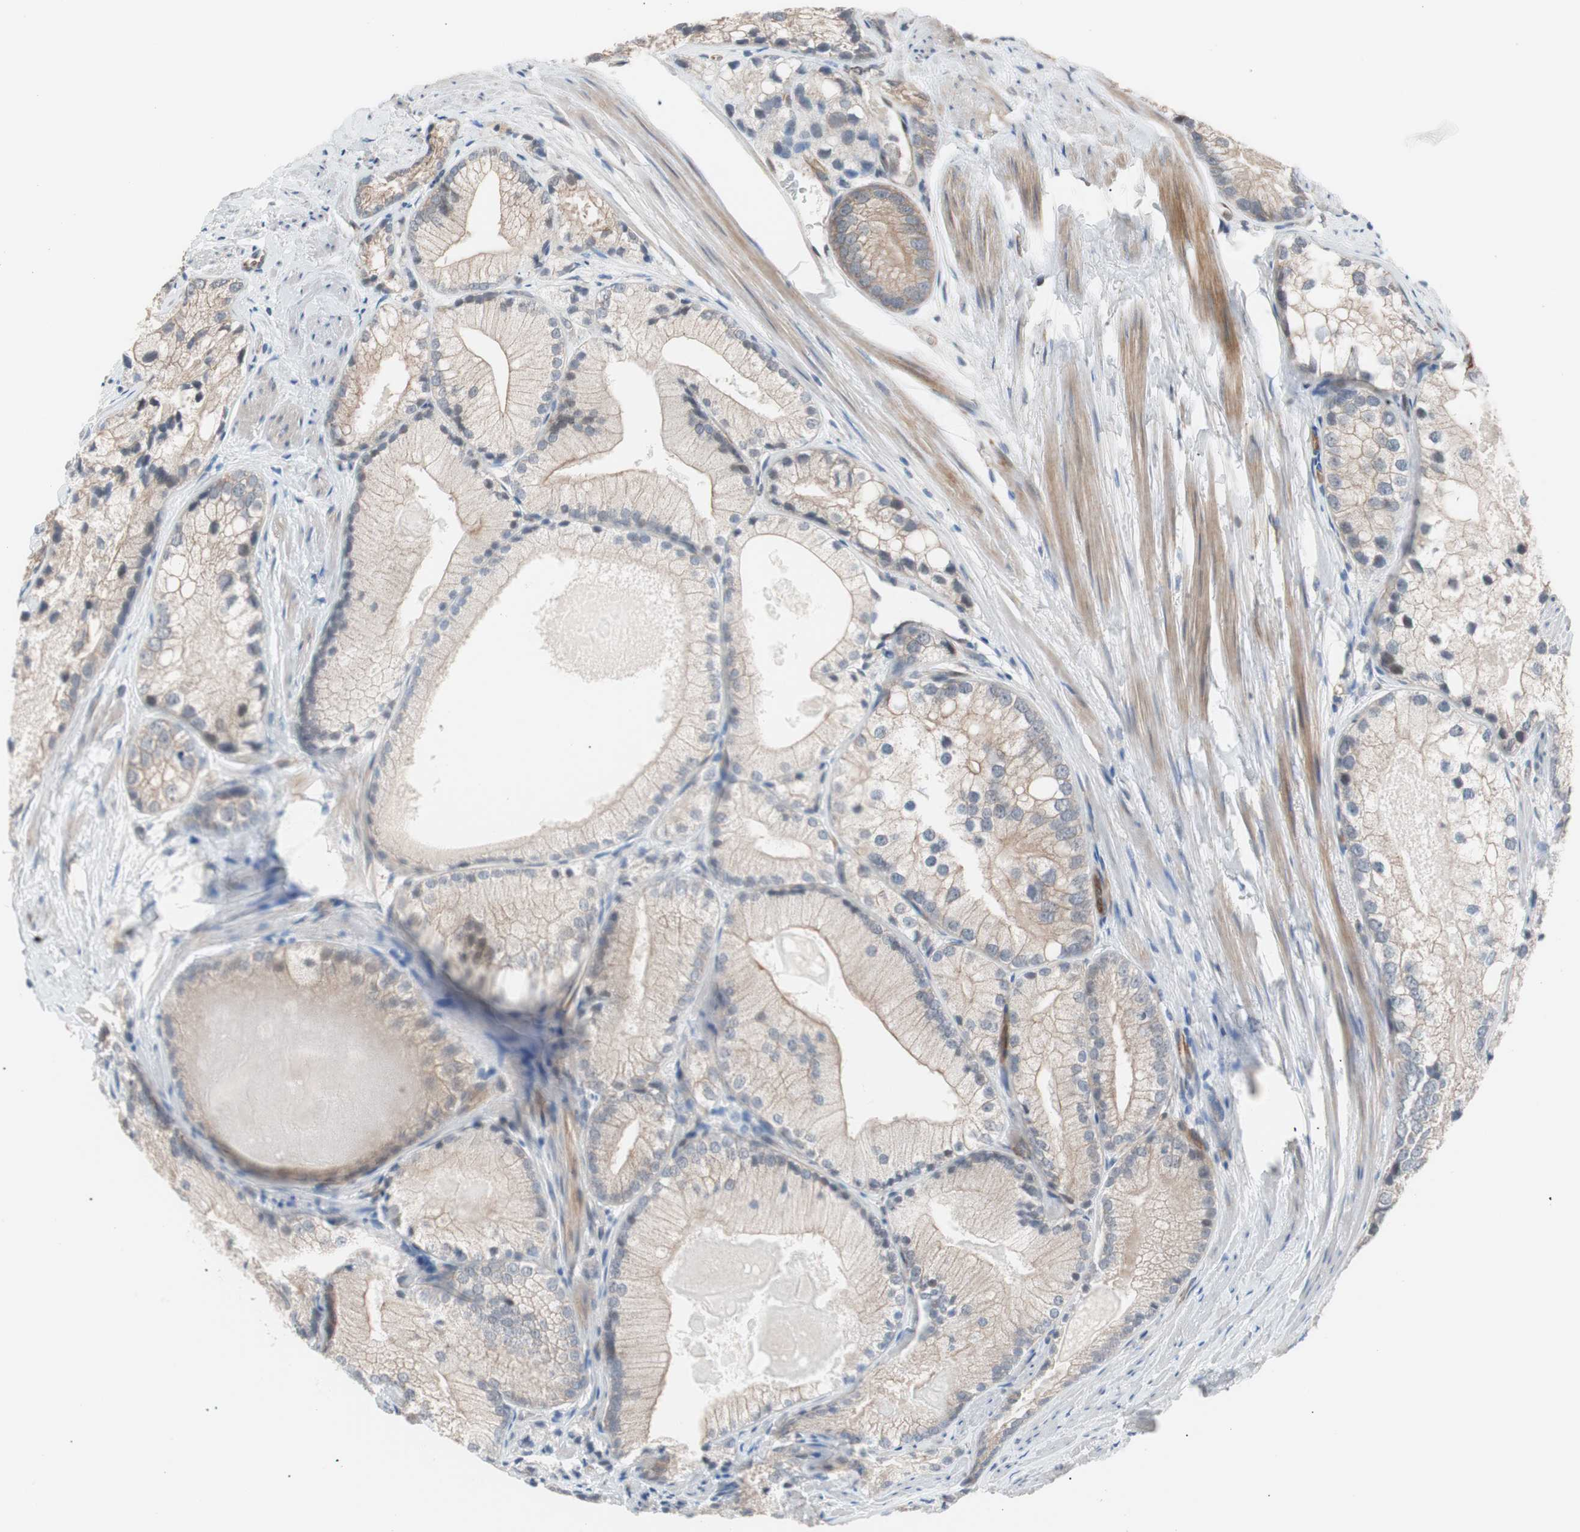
{"staining": {"intensity": "weak", "quantity": "<25%", "location": "cytoplasmic/membranous"}, "tissue": "prostate cancer", "cell_type": "Tumor cells", "image_type": "cancer", "snomed": [{"axis": "morphology", "description": "Adenocarcinoma, Low grade"}, {"axis": "topography", "description": "Prostate"}], "caption": "Micrograph shows no significant protein expression in tumor cells of prostate low-grade adenocarcinoma.", "gene": "SMG1", "patient": {"sex": "male", "age": 69}}